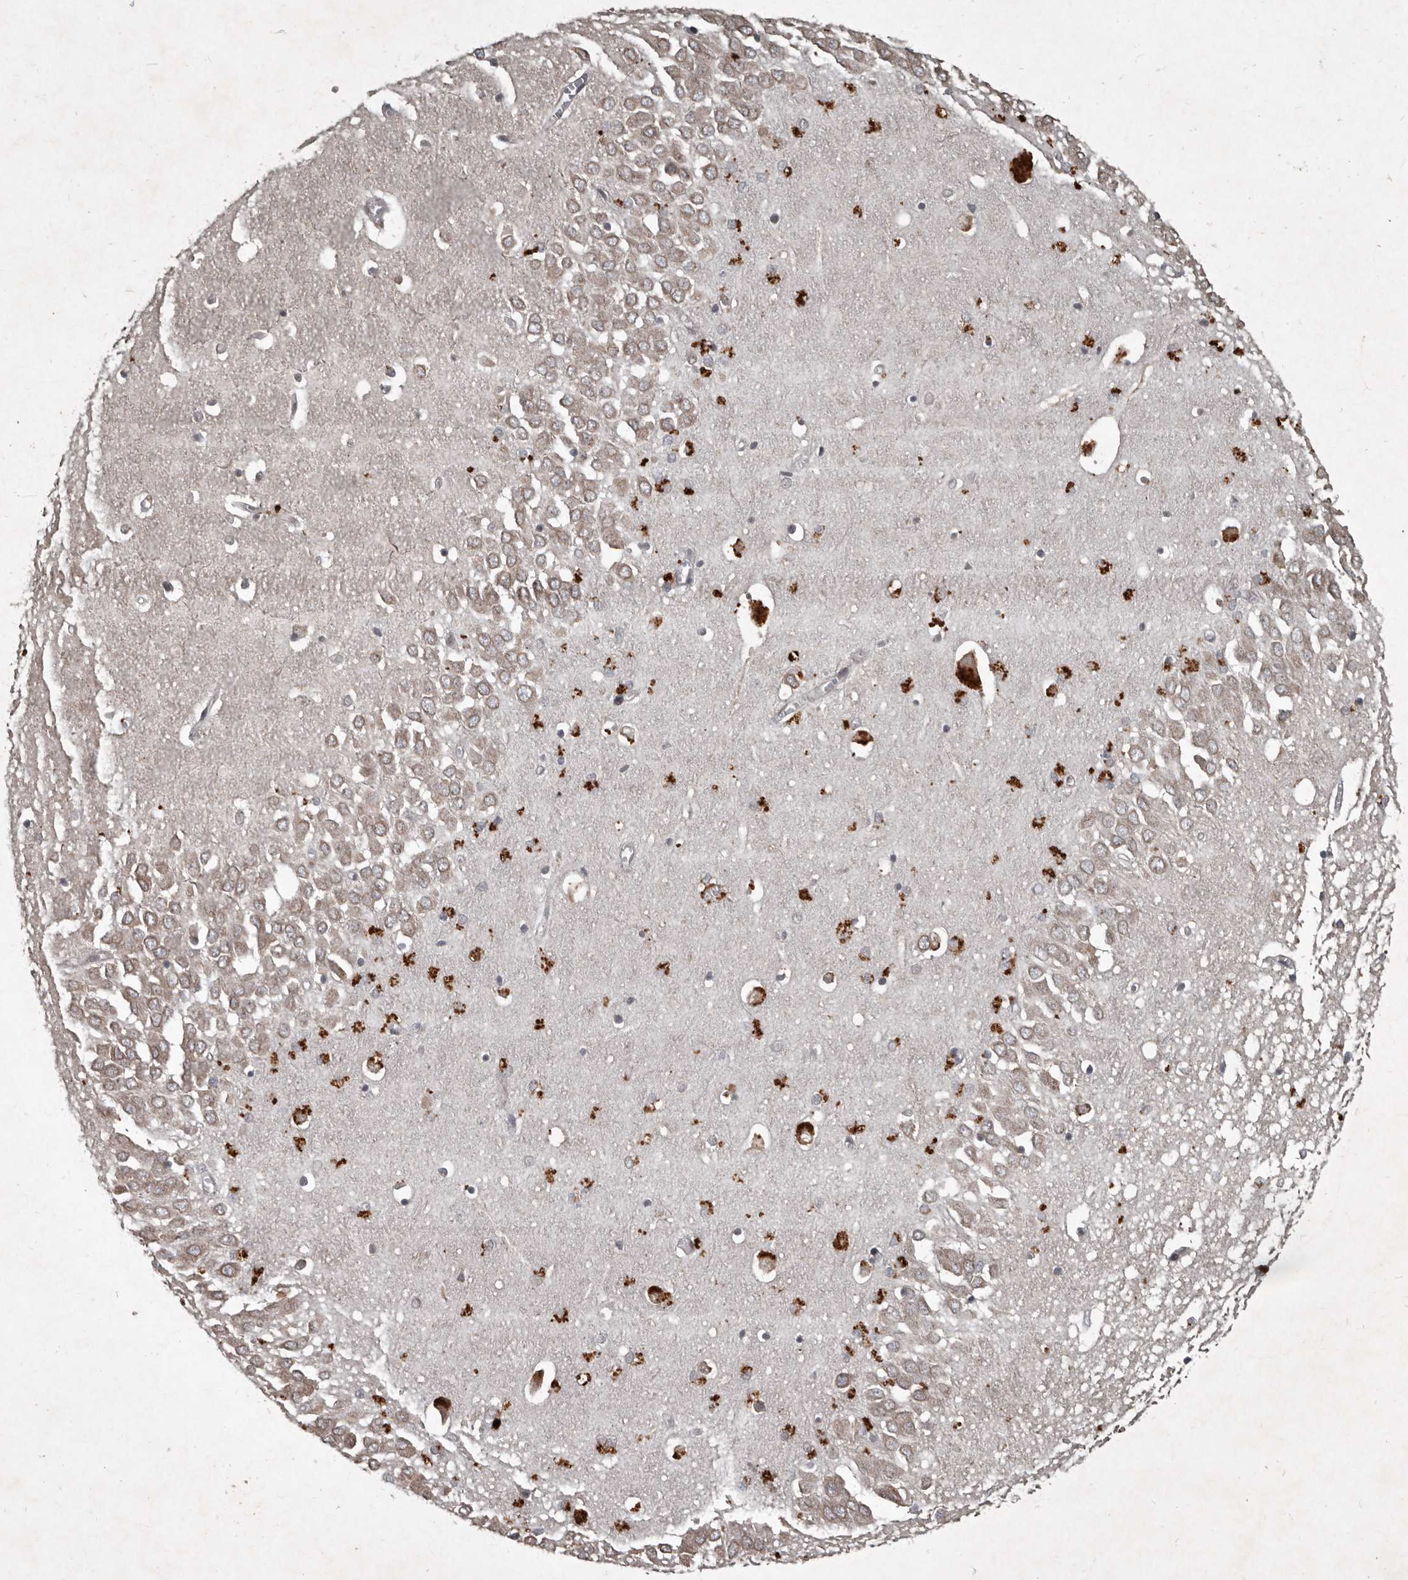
{"staining": {"intensity": "moderate", "quantity": "<25%", "location": "cytoplasmic/membranous"}, "tissue": "hippocampus", "cell_type": "Glial cells", "image_type": "normal", "snomed": [{"axis": "morphology", "description": "Normal tissue, NOS"}, {"axis": "topography", "description": "Hippocampus"}], "caption": "Glial cells exhibit moderate cytoplasmic/membranous staining in approximately <25% of cells in unremarkable hippocampus.", "gene": "MRPS15", "patient": {"sex": "male", "age": 70}}